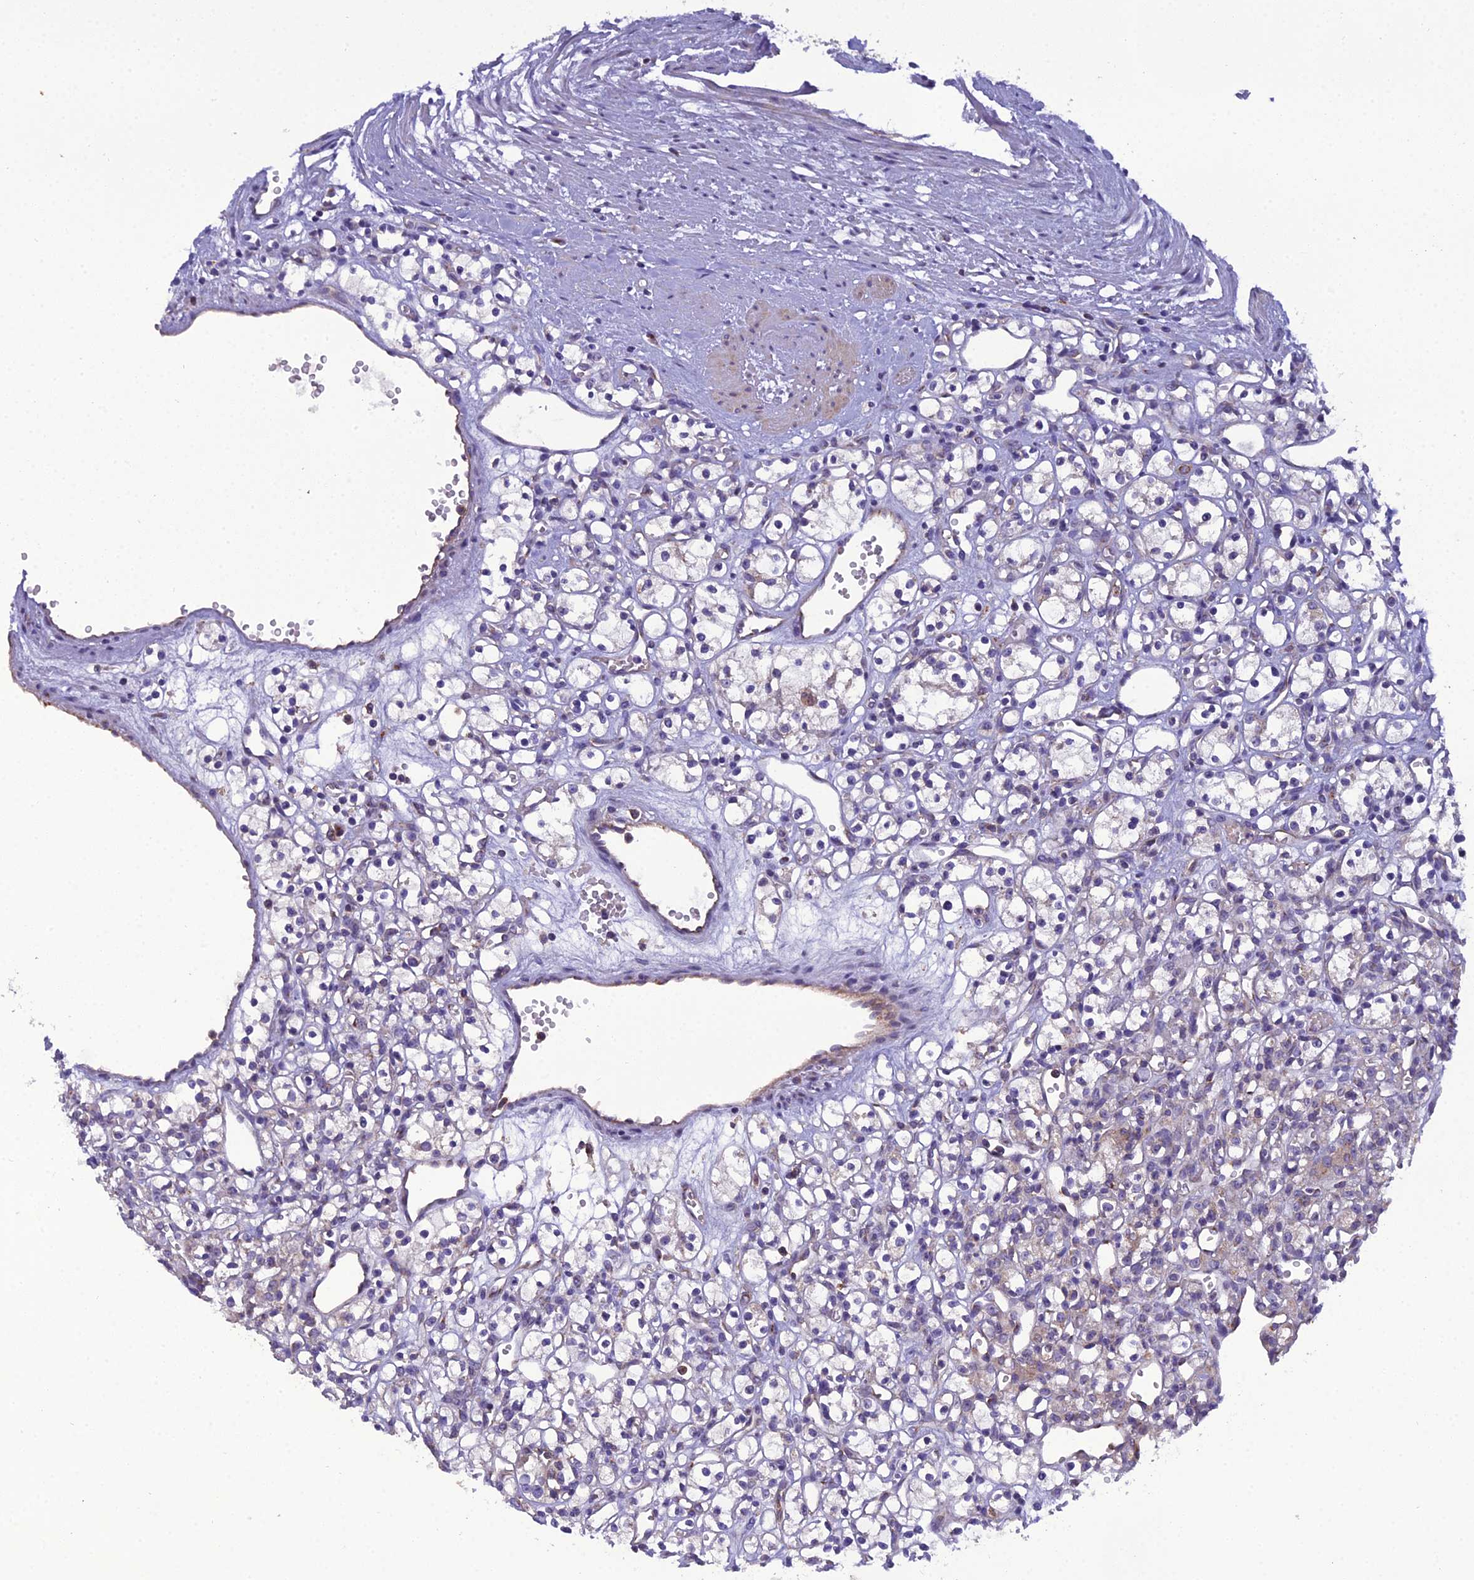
{"staining": {"intensity": "weak", "quantity": "<25%", "location": "cytoplasmic/membranous"}, "tissue": "renal cancer", "cell_type": "Tumor cells", "image_type": "cancer", "snomed": [{"axis": "morphology", "description": "Adenocarcinoma, NOS"}, {"axis": "topography", "description": "Kidney"}], "caption": "Tumor cells are negative for protein expression in human renal cancer (adenocarcinoma).", "gene": "GOLPH3", "patient": {"sex": "female", "age": 59}}